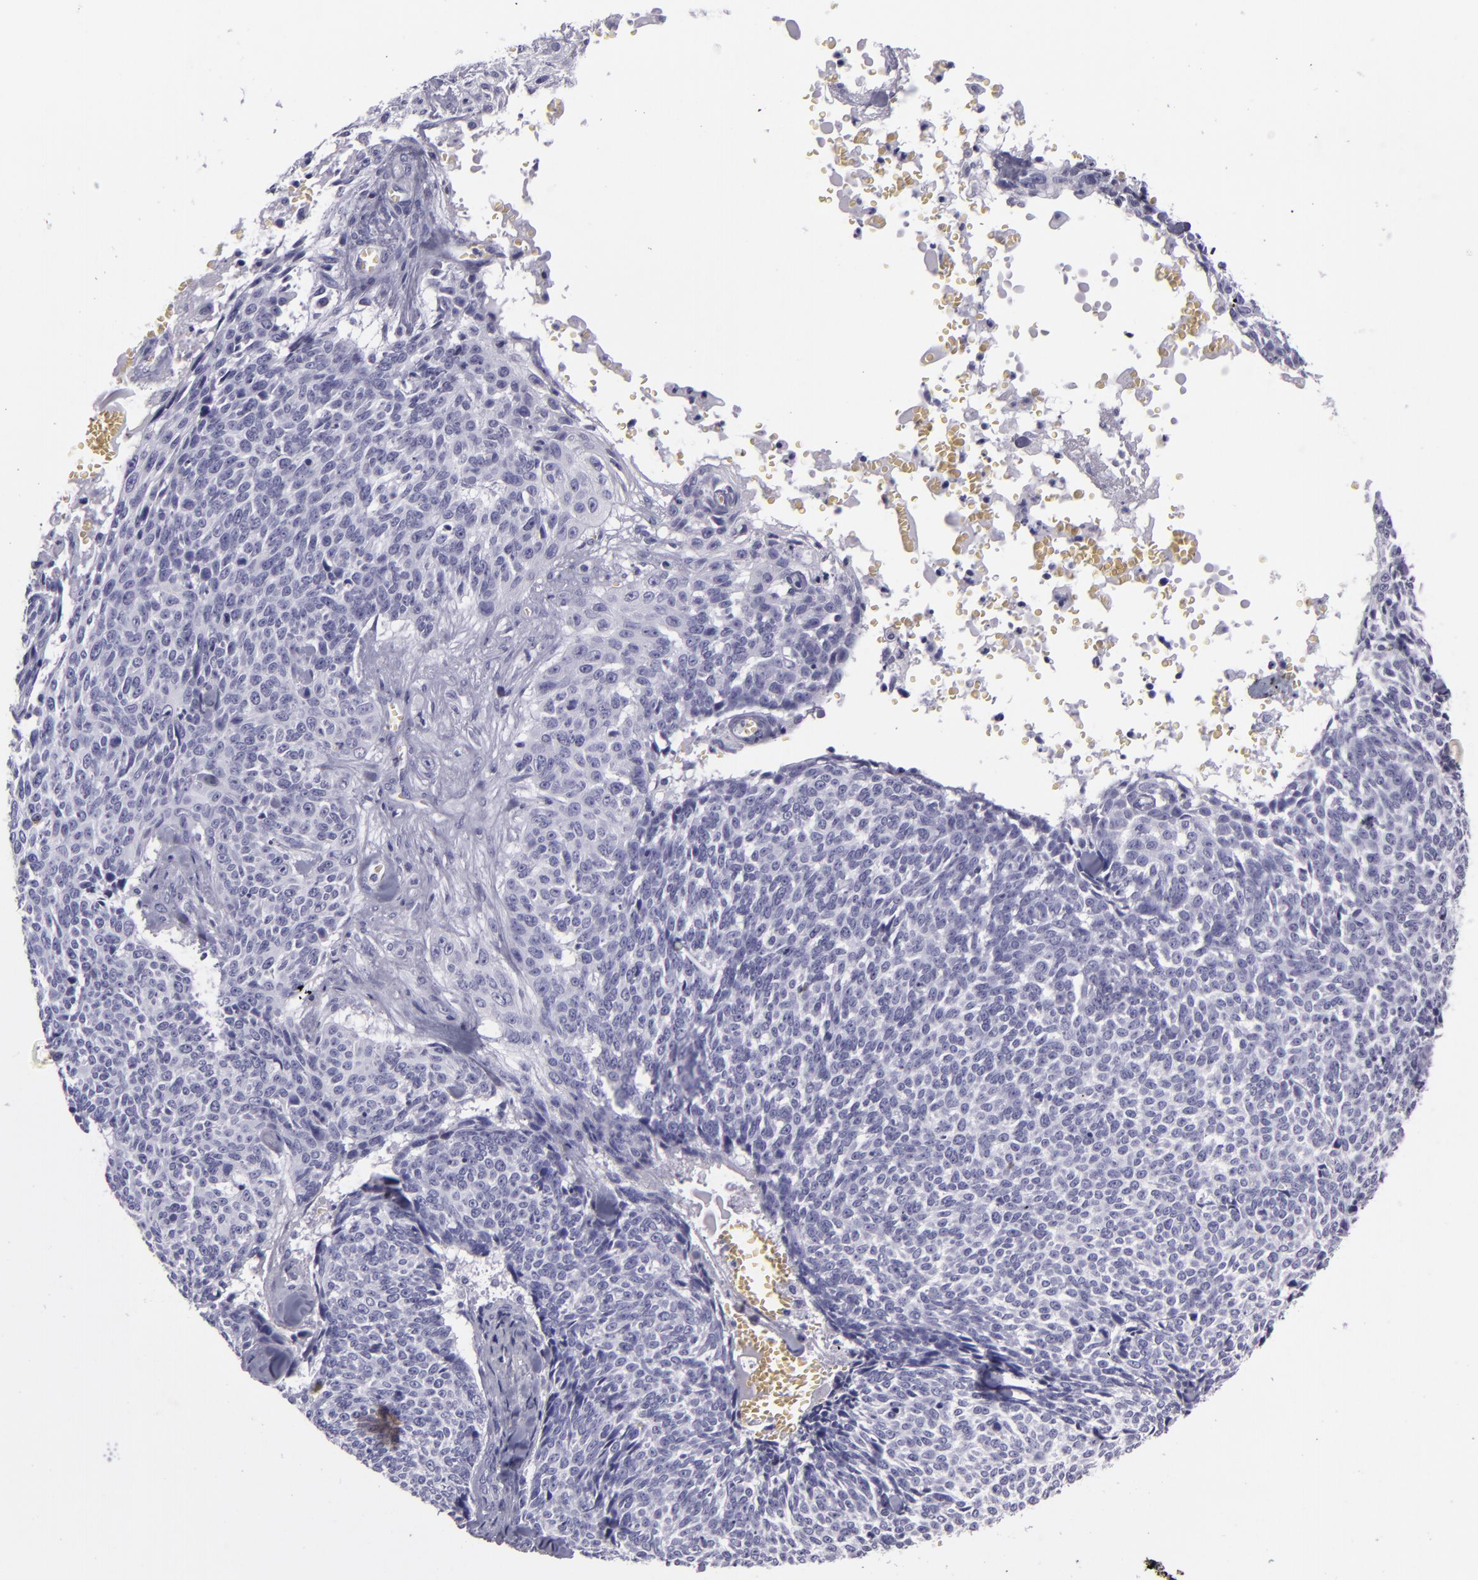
{"staining": {"intensity": "negative", "quantity": "none", "location": "none"}, "tissue": "skin cancer", "cell_type": "Tumor cells", "image_type": "cancer", "snomed": [{"axis": "morphology", "description": "Basal cell carcinoma"}, {"axis": "topography", "description": "Skin"}], "caption": "A histopathology image of skin cancer stained for a protein shows no brown staining in tumor cells.", "gene": "CR2", "patient": {"sex": "female", "age": 89}}